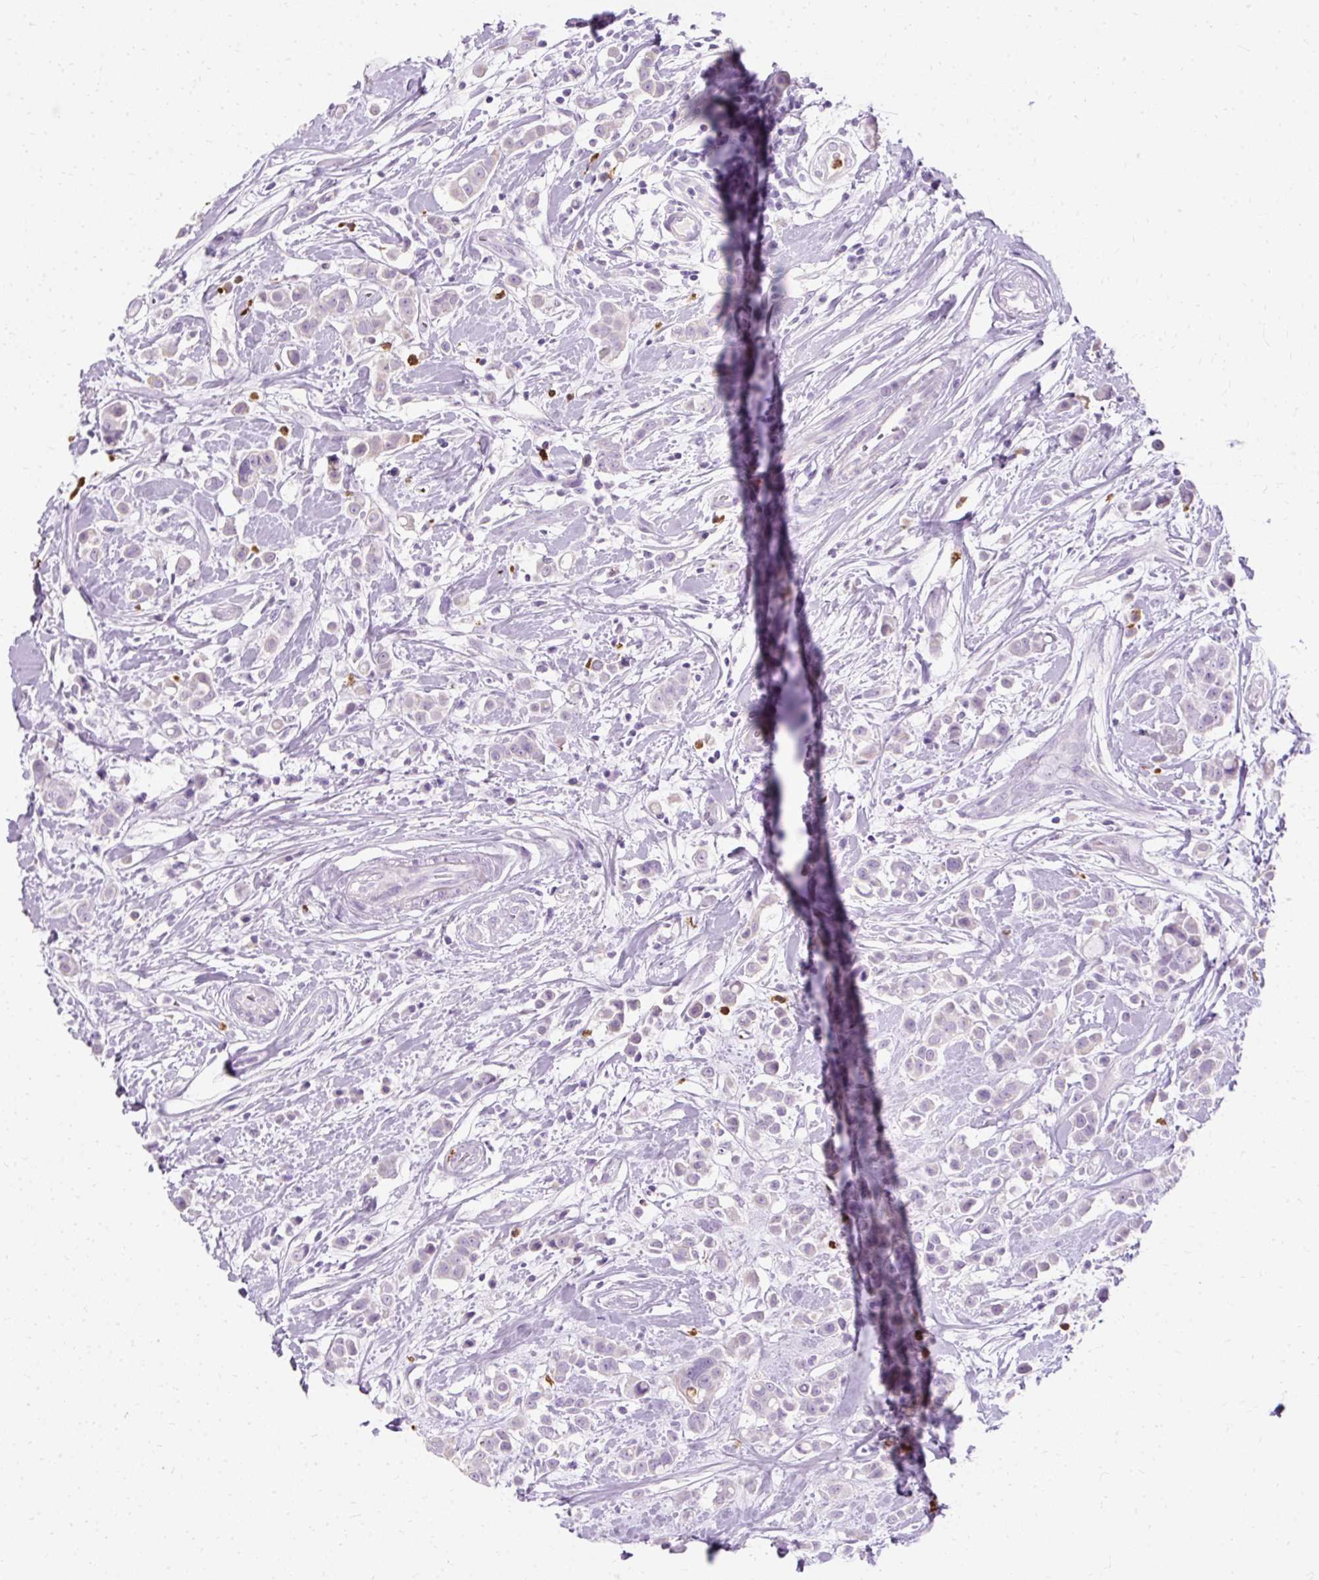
{"staining": {"intensity": "negative", "quantity": "none", "location": "none"}, "tissue": "breast cancer", "cell_type": "Tumor cells", "image_type": "cancer", "snomed": [{"axis": "morphology", "description": "Duct carcinoma"}, {"axis": "topography", "description": "Breast"}], "caption": "An image of breast cancer (intraductal carcinoma) stained for a protein shows no brown staining in tumor cells. (DAB (3,3'-diaminobenzidine) IHC with hematoxylin counter stain).", "gene": "DEFA1", "patient": {"sex": "female", "age": 27}}